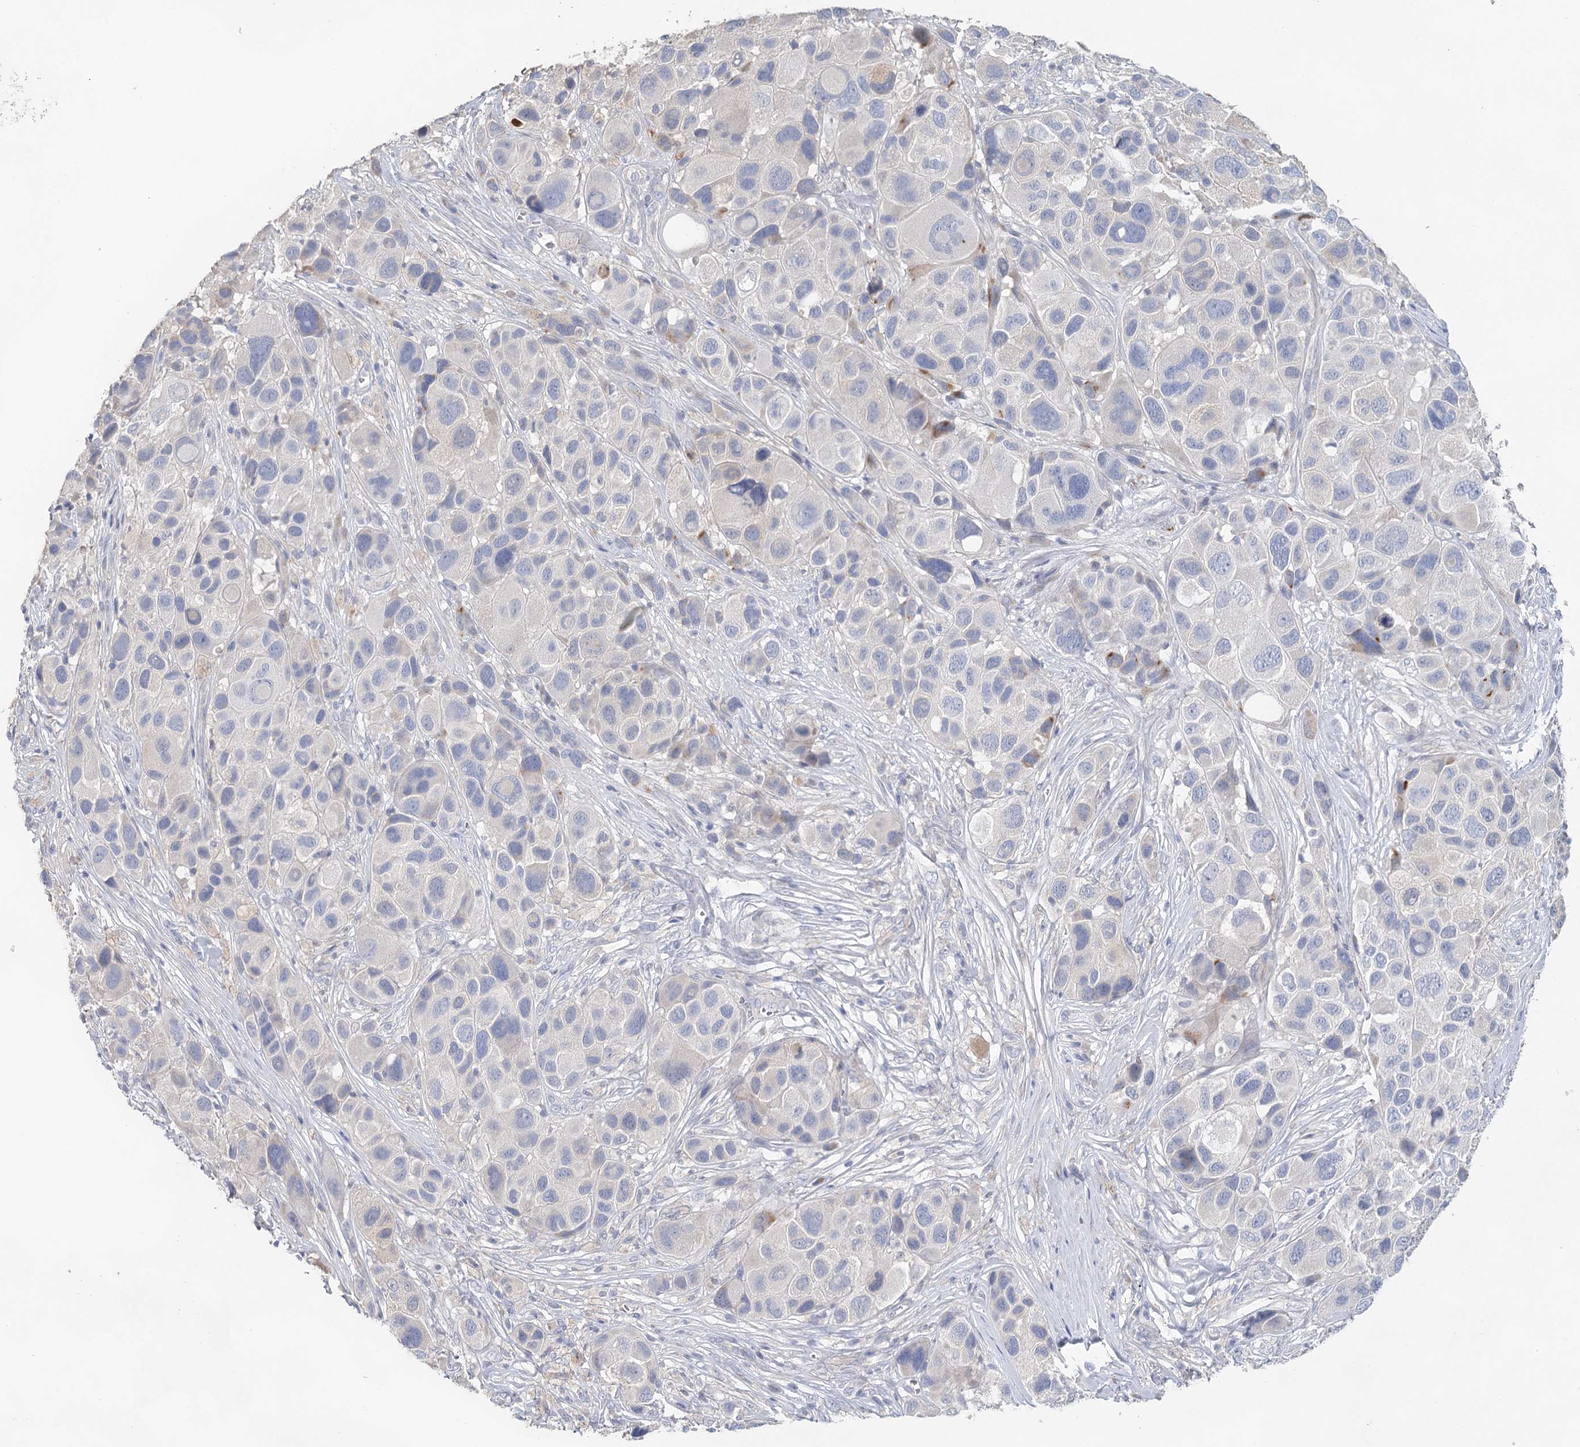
{"staining": {"intensity": "negative", "quantity": "none", "location": "none"}, "tissue": "melanoma", "cell_type": "Tumor cells", "image_type": "cancer", "snomed": [{"axis": "morphology", "description": "Malignant melanoma, NOS"}, {"axis": "topography", "description": "Skin of trunk"}], "caption": "High magnification brightfield microscopy of melanoma stained with DAB (brown) and counterstained with hematoxylin (blue): tumor cells show no significant positivity. (DAB (3,3'-diaminobenzidine) IHC, high magnification).", "gene": "MYL6B", "patient": {"sex": "male", "age": 71}}